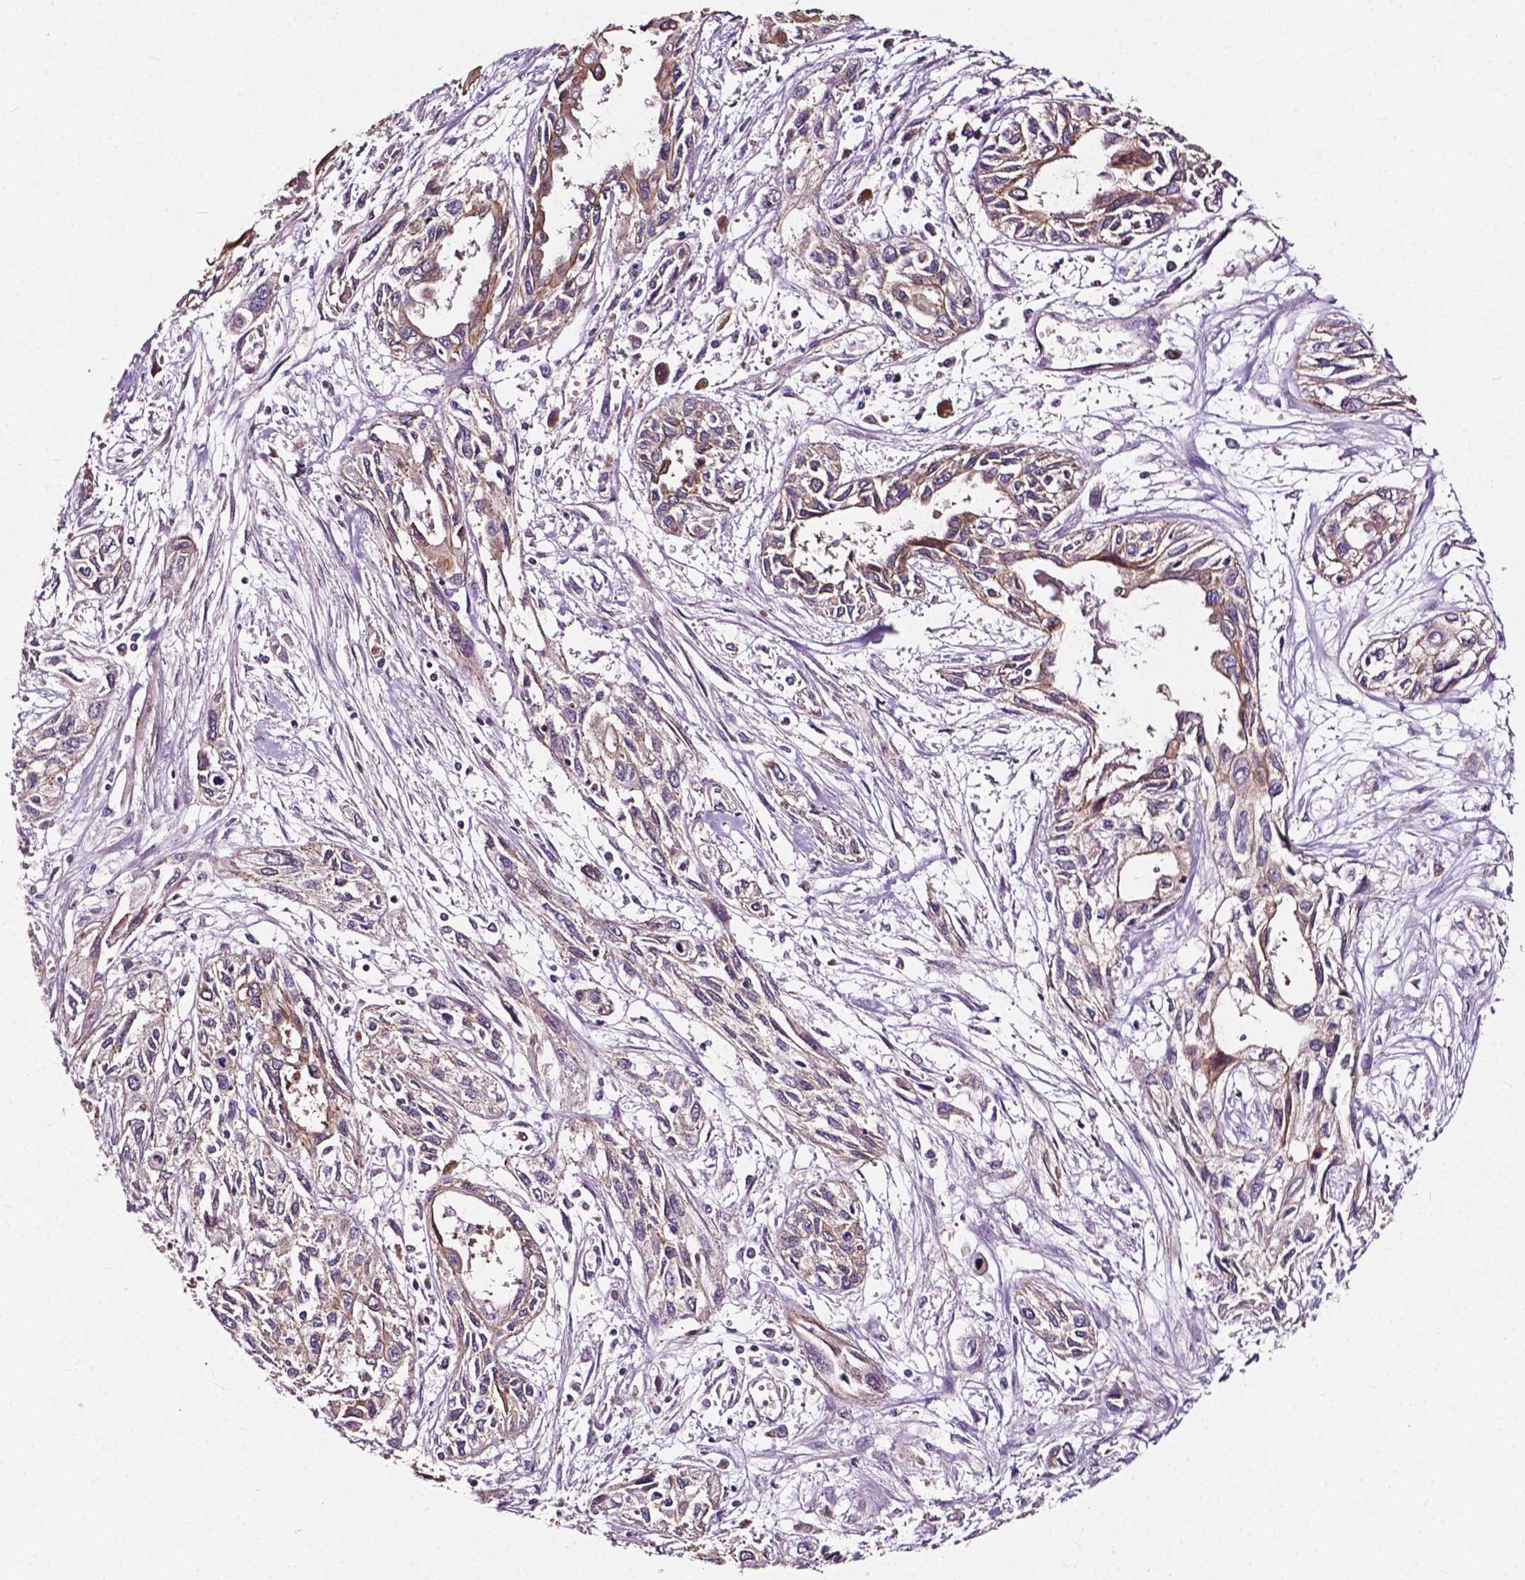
{"staining": {"intensity": "weak", "quantity": ">75%", "location": "cytoplasmic/membranous"}, "tissue": "pancreatic cancer", "cell_type": "Tumor cells", "image_type": "cancer", "snomed": [{"axis": "morphology", "description": "Adenocarcinoma, NOS"}, {"axis": "topography", "description": "Pancreas"}], "caption": "Weak cytoplasmic/membranous protein staining is appreciated in about >75% of tumor cells in adenocarcinoma (pancreatic).", "gene": "ATG16L1", "patient": {"sex": "female", "age": 55}}